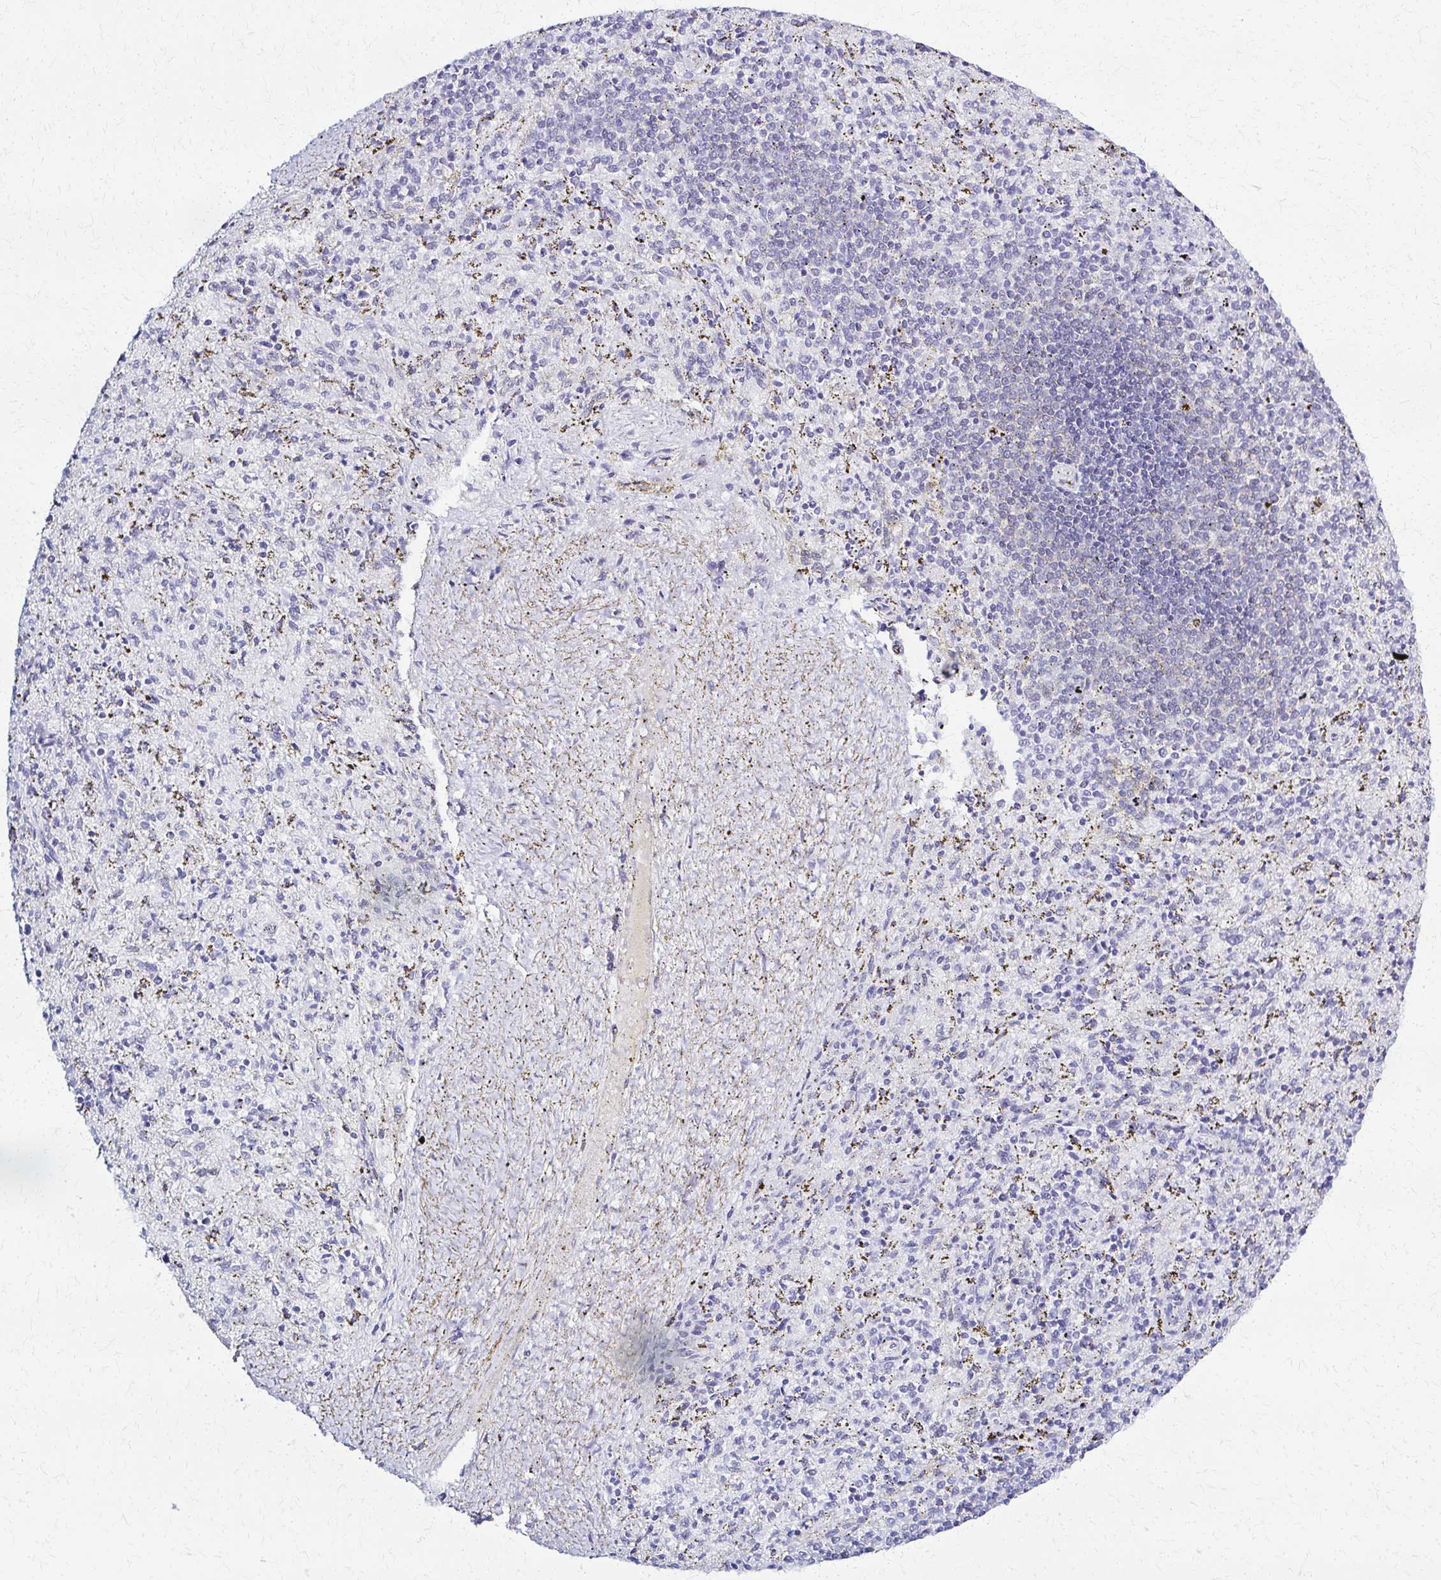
{"staining": {"intensity": "negative", "quantity": "none", "location": "none"}, "tissue": "spleen", "cell_type": "Cells in red pulp", "image_type": "normal", "snomed": [{"axis": "morphology", "description": "Normal tissue, NOS"}, {"axis": "topography", "description": "Spleen"}], "caption": "There is no significant positivity in cells in red pulp of spleen. (Brightfield microscopy of DAB (3,3'-diaminobenzidine) immunohistochemistry at high magnification).", "gene": "RHOBTB2", "patient": {"sex": "male", "age": 57}}